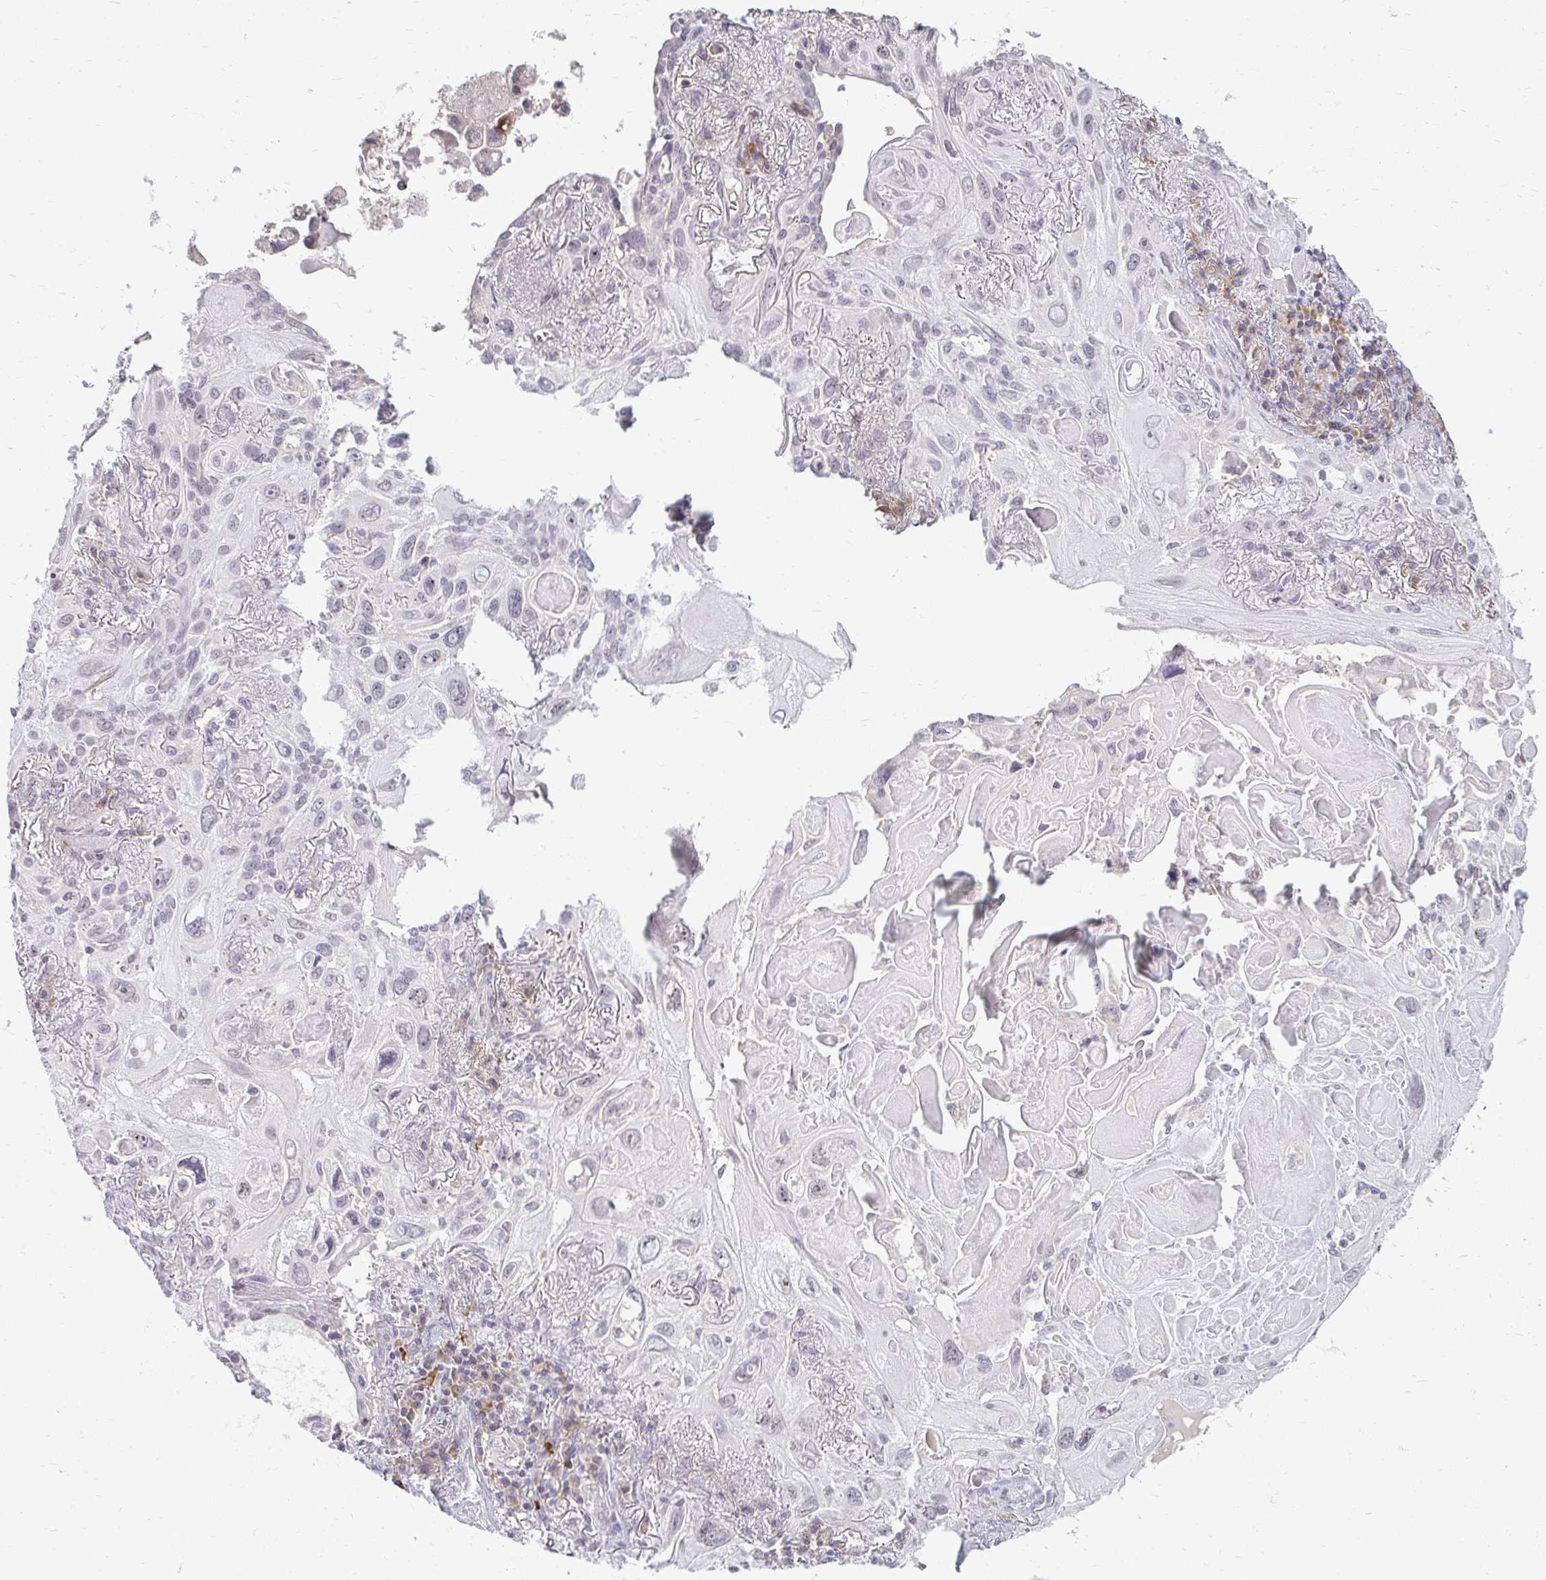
{"staining": {"intensity": "negative", "quantity": "none", "location": "none"}, "tissue": "lung cancer", "cell_type": "Tumor cells", "image_type": "cancer", "snomed": [{"axis": "morphology", "description": "Squamous cell carcinoma, NOS"}, {"axis": "topography", "description": "Lung"}], "caption": "High magnification brightfield microscopy of lung squamous cell carcinoma stained with DAB (brown) and counterstained with hematoxylin (blue): tumor cells show no significant positivity.", "gene": "DDN", "patient": {"sex": "male", "age": 79}}